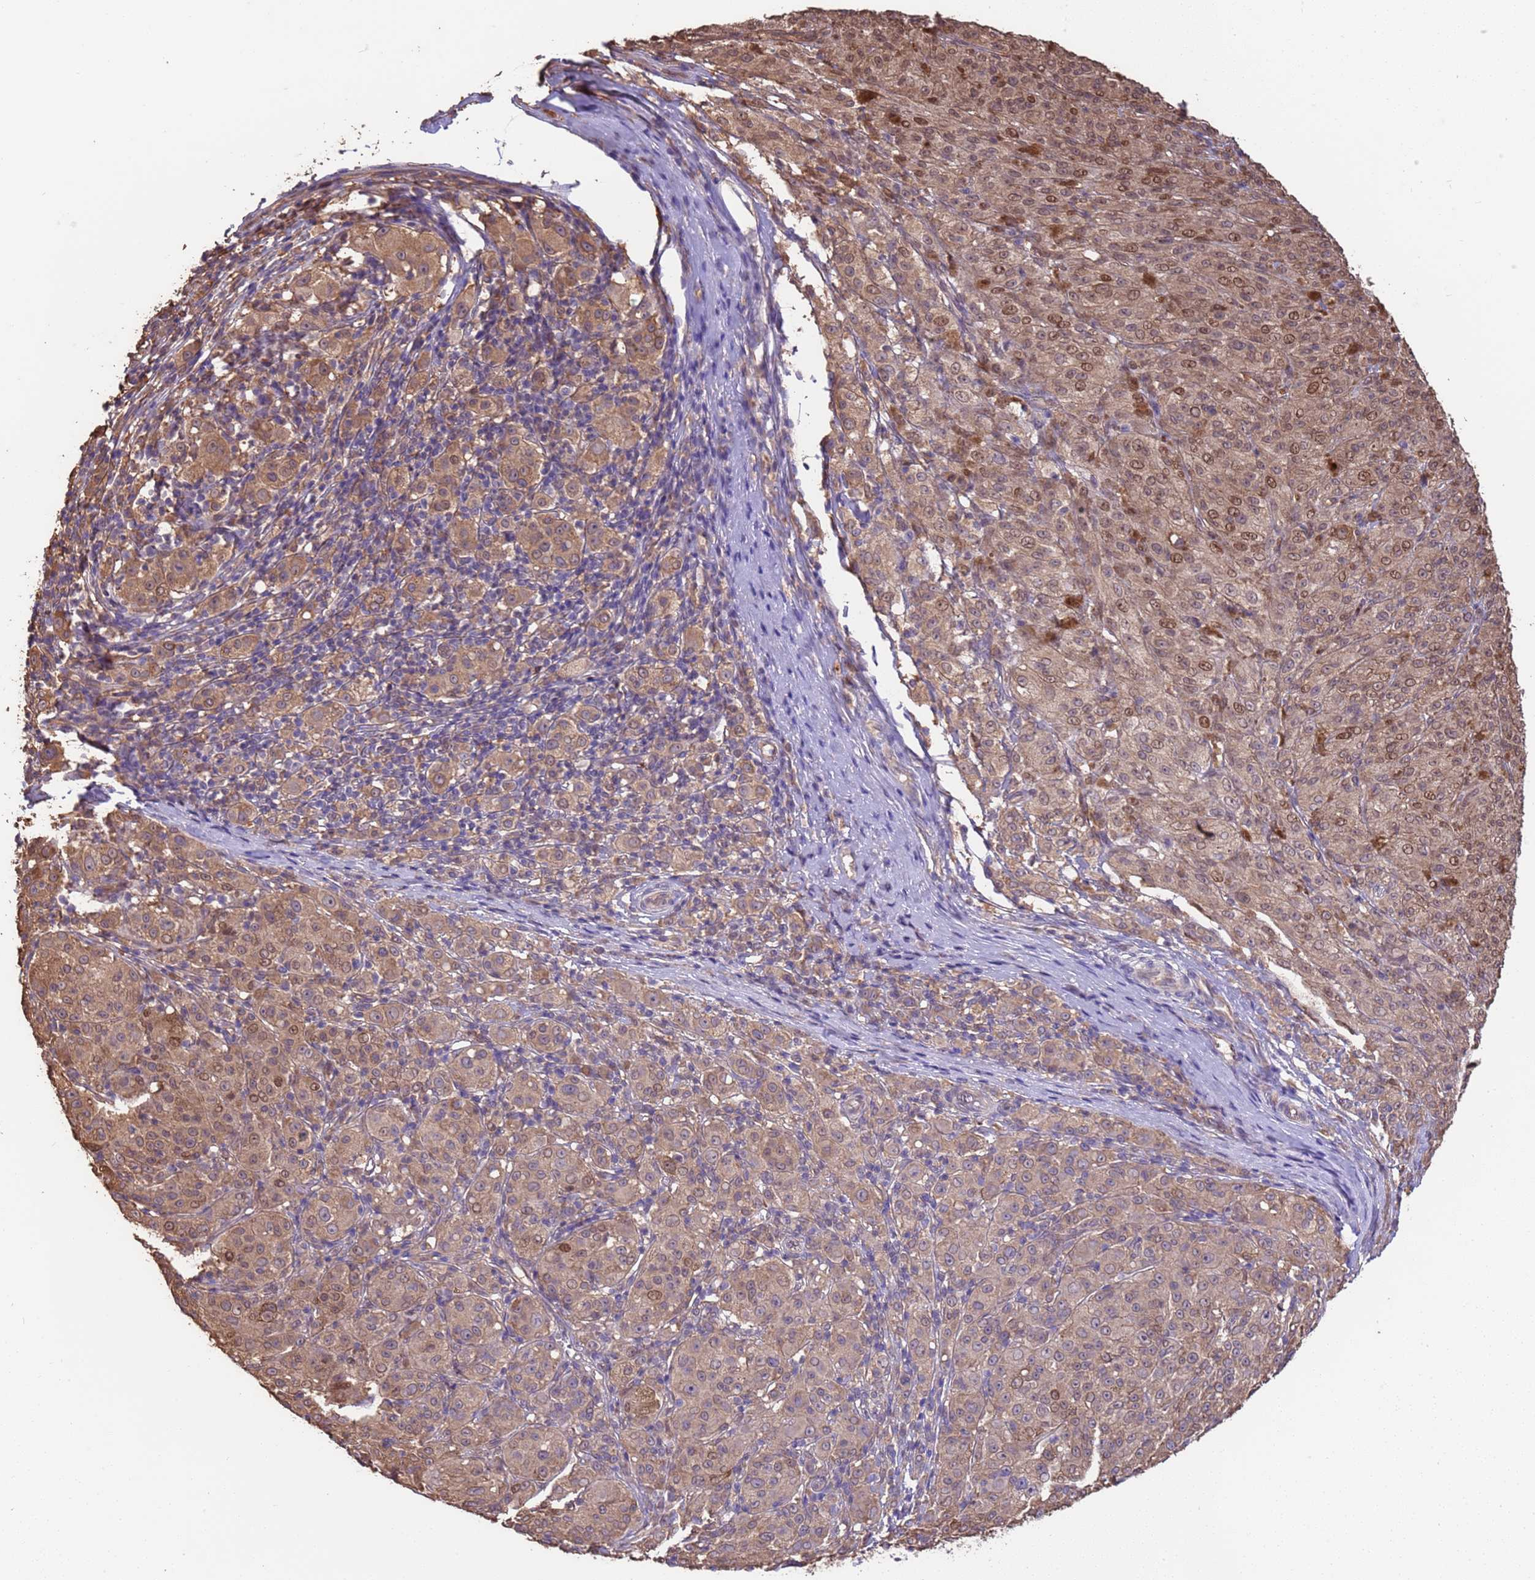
{"staining": {"intensity": "moderate", "quantity": ">75%", "location": "cytoplasmic/membranous,nuclear"}, "tissue": "melanoma", "cell_type": "Tumor cells", "image_type": "cancer", "snomed": [{"axis": "morphology", "description": "Malignant melanoma, NOS"}, {"axis": "topography", "description": "Skin"}], "caption": "Brown immunohistochemical staining in melanoma shows moderate cytoplasmic/membranous and nuclear staining in approximately >75% of tumor cells.", "gene": "NPHP1", "patient": {"sex": "female", "age": 52}}